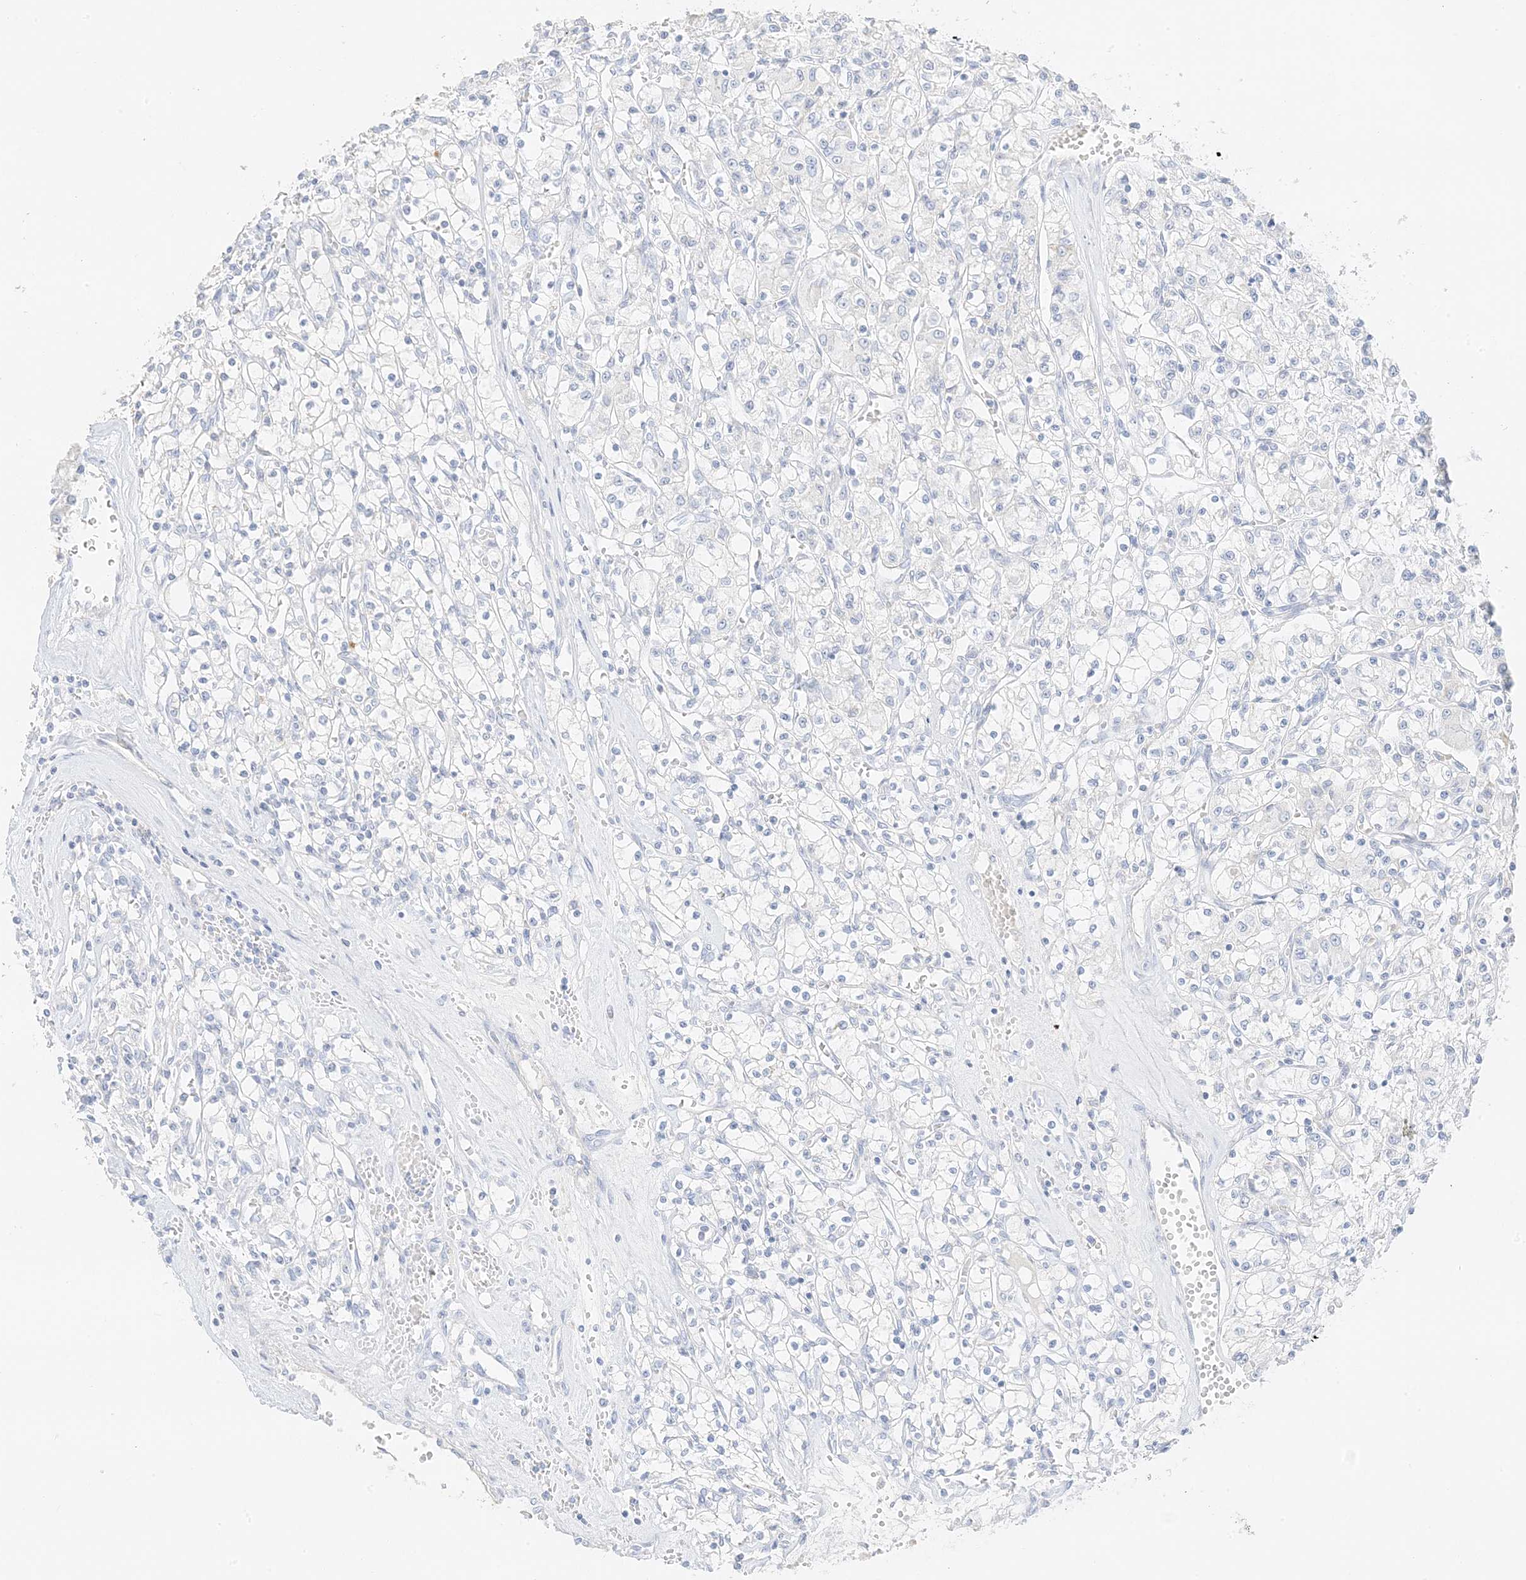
{"staining": {"intensity": "negative", "quantity": "none", "location": "none"}, "tissue": "renal cancer", "cell_type": "Tumor cells", "image_type": "cancer", "snomed": [{"axis": "morphology", "description": "Adenocarcinoma, NOS"}, {"axis": "topography", "description": "Kidney"}], "caption": "Tumor cells show no significant protein staining in renal adenocarcinoma.", "gene": "ZBTB41", "patient": {"sex": "female", "age": 59}}